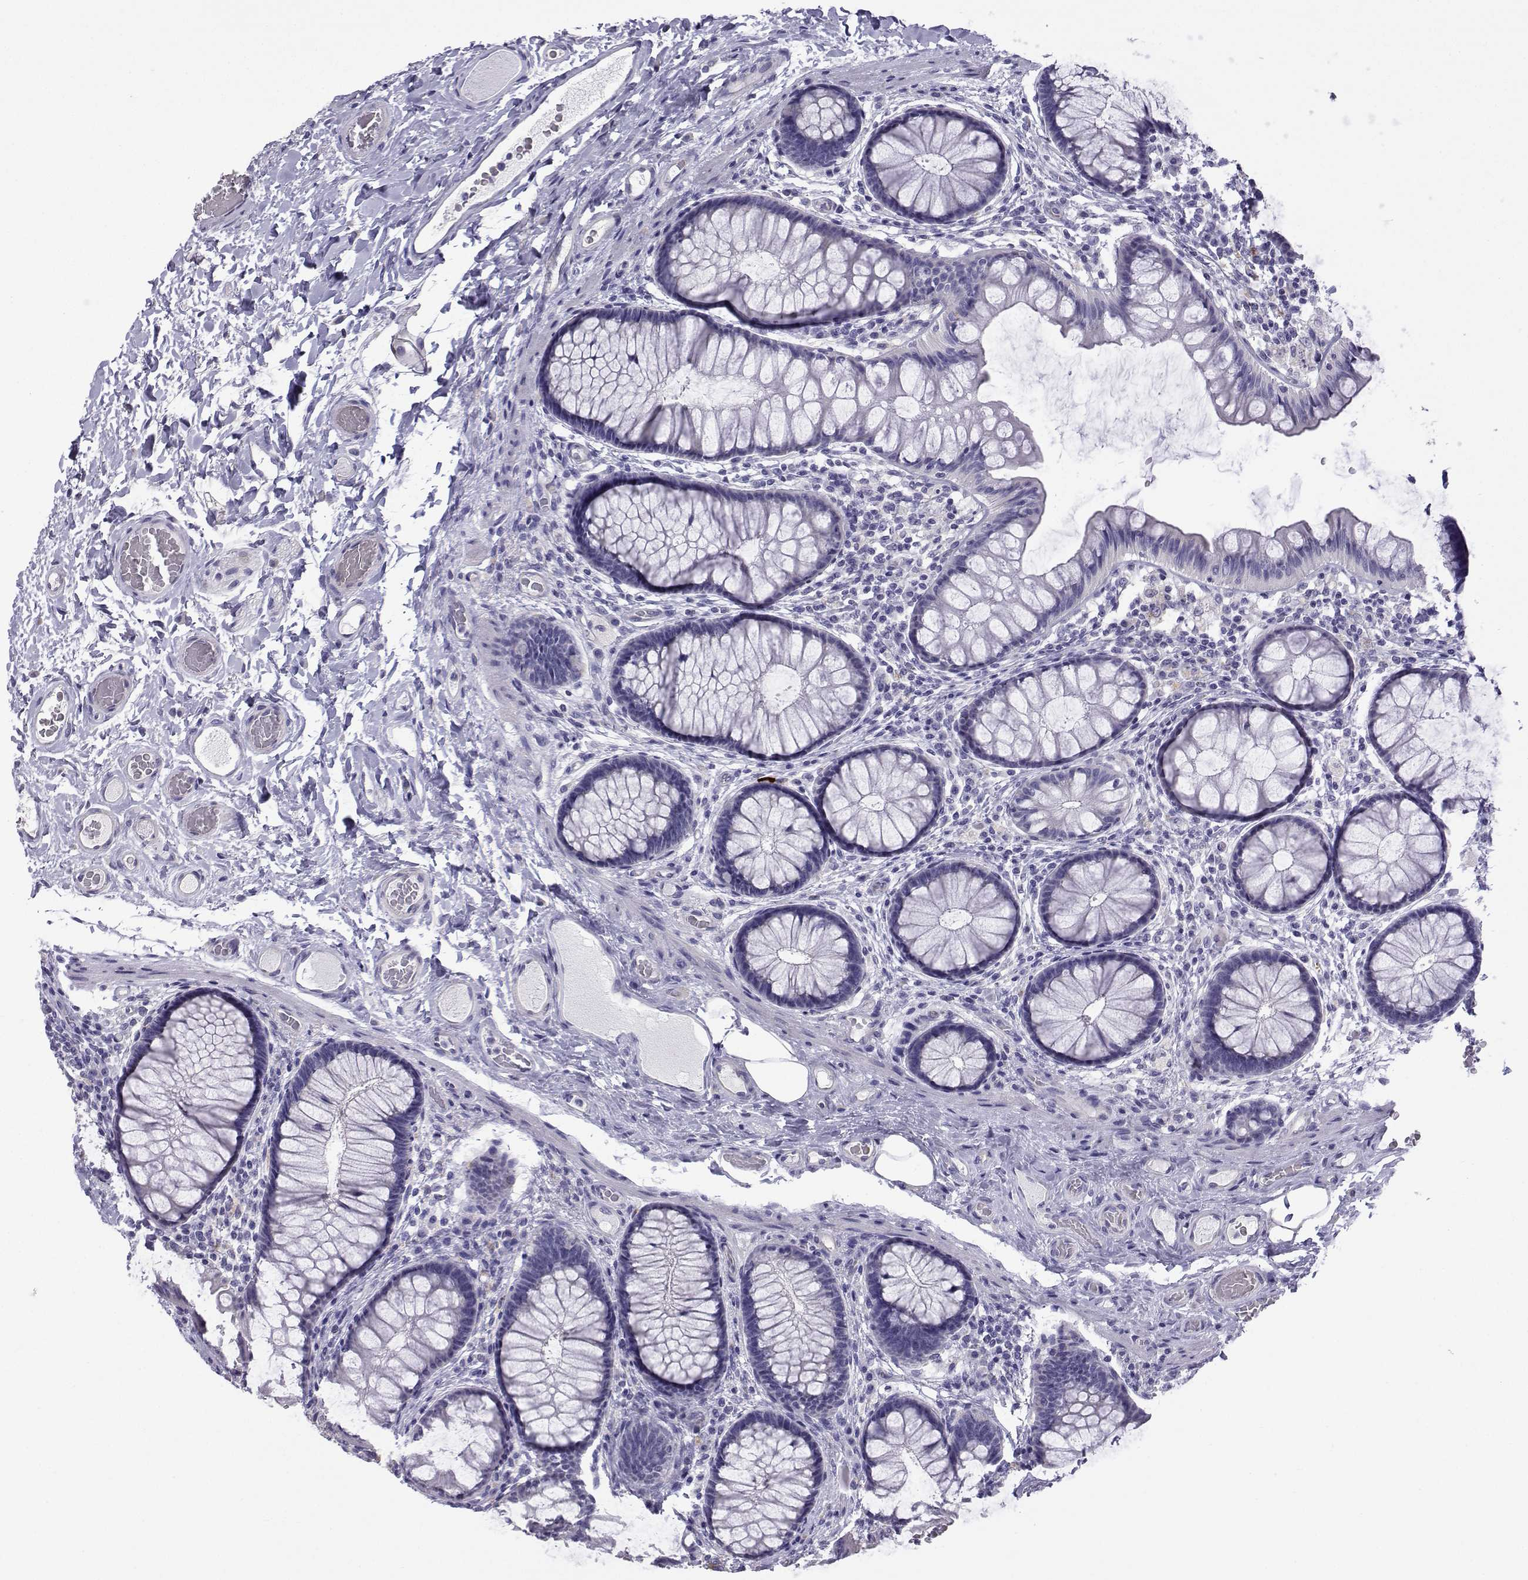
{"staining": {"intensity": "negative", "quantity": "none", "location": "none"}, "tissue": "colon", "cell_type": "Endothelial cells", "image_type": "normal", "snomed": [{"axis": "morphology", "description": "Normal tissue, NOS"}, {"axis": "topography", "description": "Colon"}], "caption": "The IHC histopathology image has no significant positivity in endothelial cells of colon. (DAB immunohistochemistry with hematoxylin counter stain).", "gene": "CFAP70", "patient": {"sex": "female", "age": 65}}